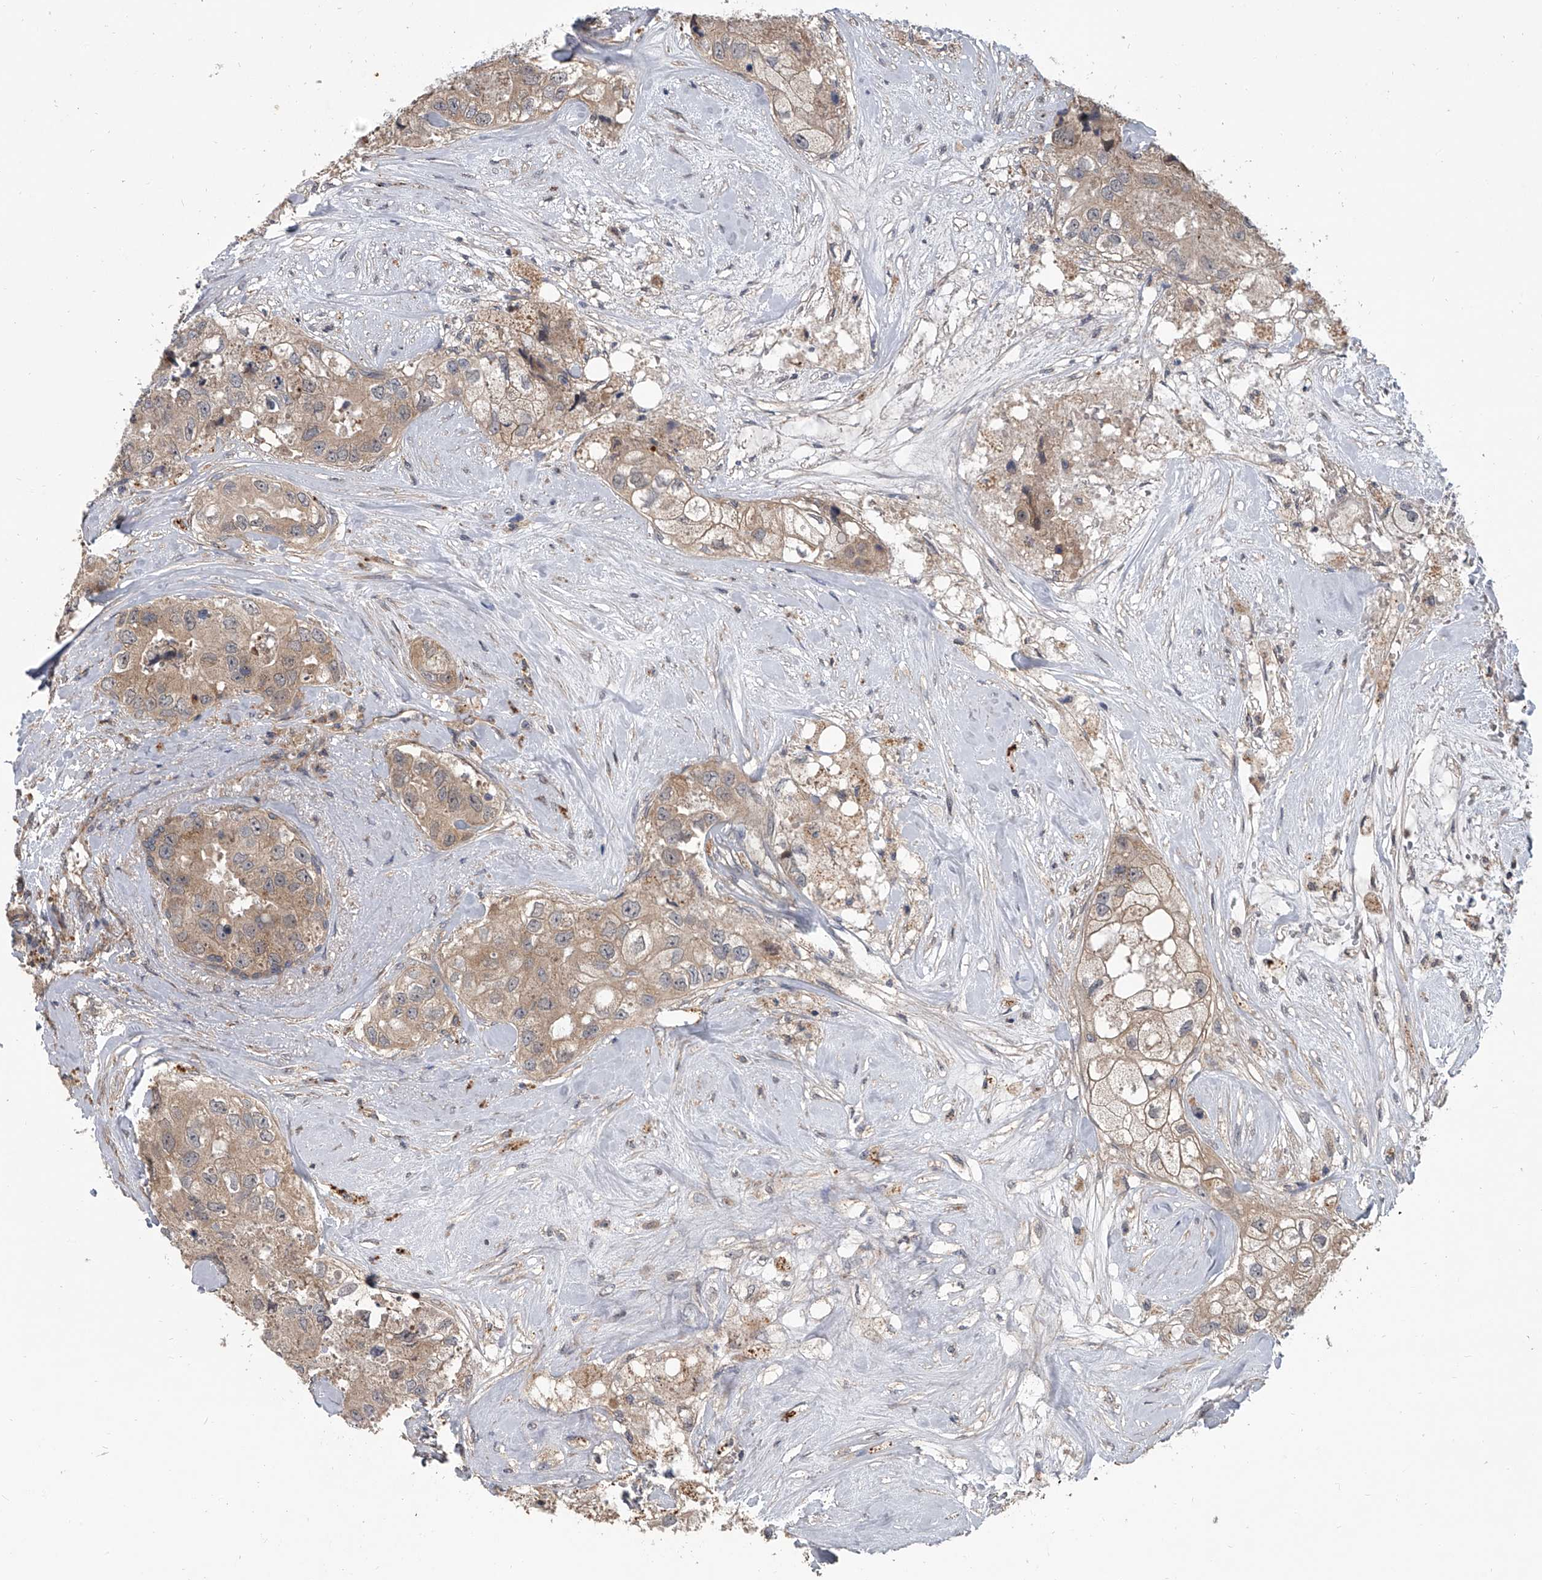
{"staining": {"intensity": "weak", "quantity": ">75%", "location": "cytoplasmic/membranous"}, "tissue": "breast cancer", "cell_type": "Tumor cells", "image_type": "cancer", "snomed": [{"axis": "morphology", "description": "Duct carcinoma"}, {"axis": "topography", "description": "Breast"}], "caption": "Protein expression analysis of human breast cancer (intraductal carcinoma) reveals weak cytoplasmic/membranous staining in about >75% of tumor cells. The protein of interest is shown in brown color, while the nuclei are stained blue.", "gene": "GEMIN8", "patient": {"sex": "female", "age": 62}}